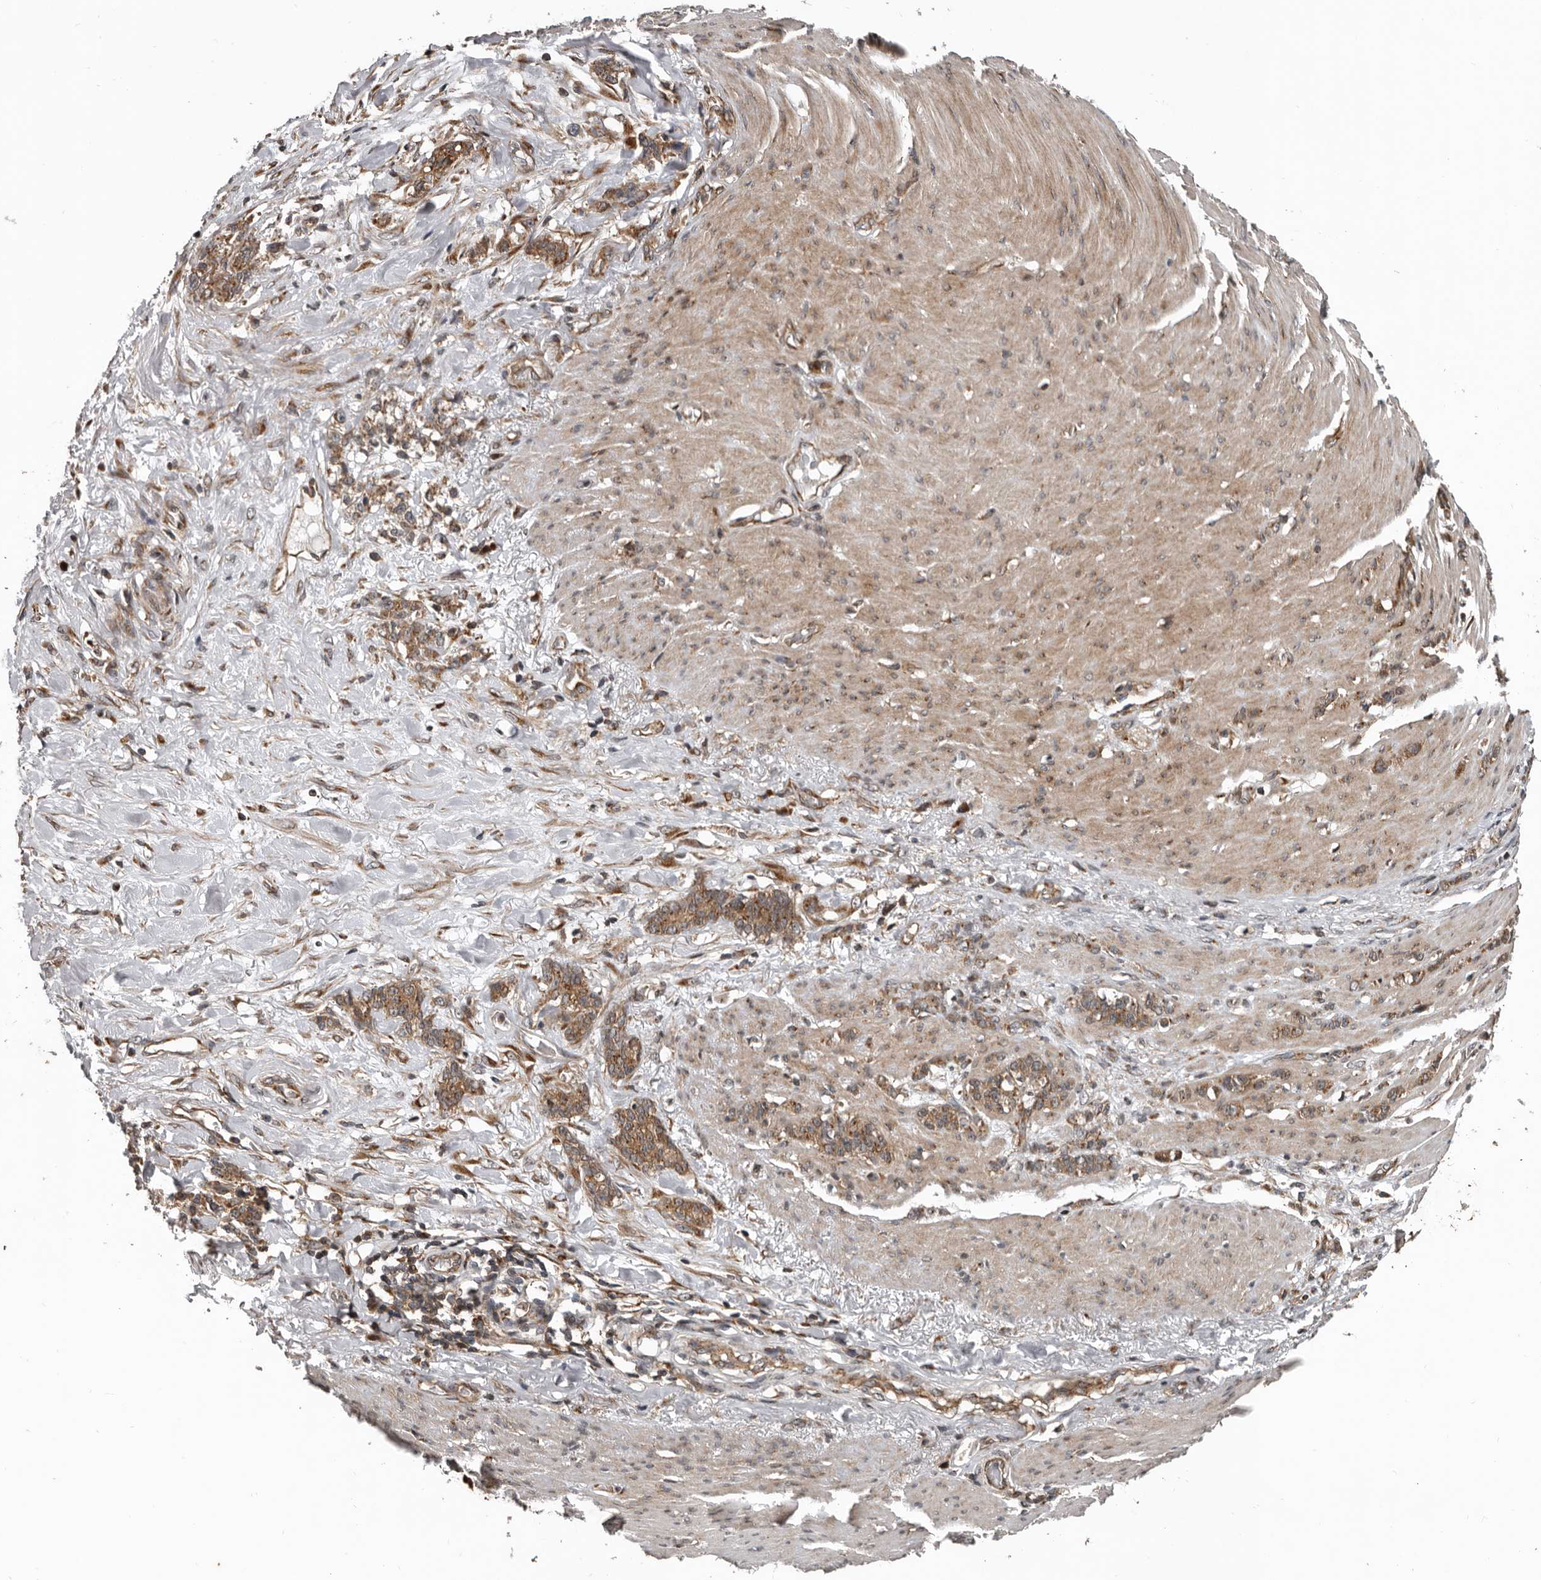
{"staining": {"intensity": "moderate", "quantity": ">75%", "location": "cytoplasmic/membranous"}, "tissue": "stomach cancer", "cell_type": "Tumor cells", "image_type": "cancer", "snomed": [{"axis": "morphology", "description": "Adenocarcinoma, NOS"}, {"axis": "topography", "description": "Stomach, lower"}], "caption": "The micrograph shows a brown stain indicating the presence of a protein in the cytoplasmic/membranous of tumor cells in stomach cancer. (IHC, brightfield microscopy, high magnification).", "gene": "CCDC190", "patient": {"sex": "male", "age": 88}}